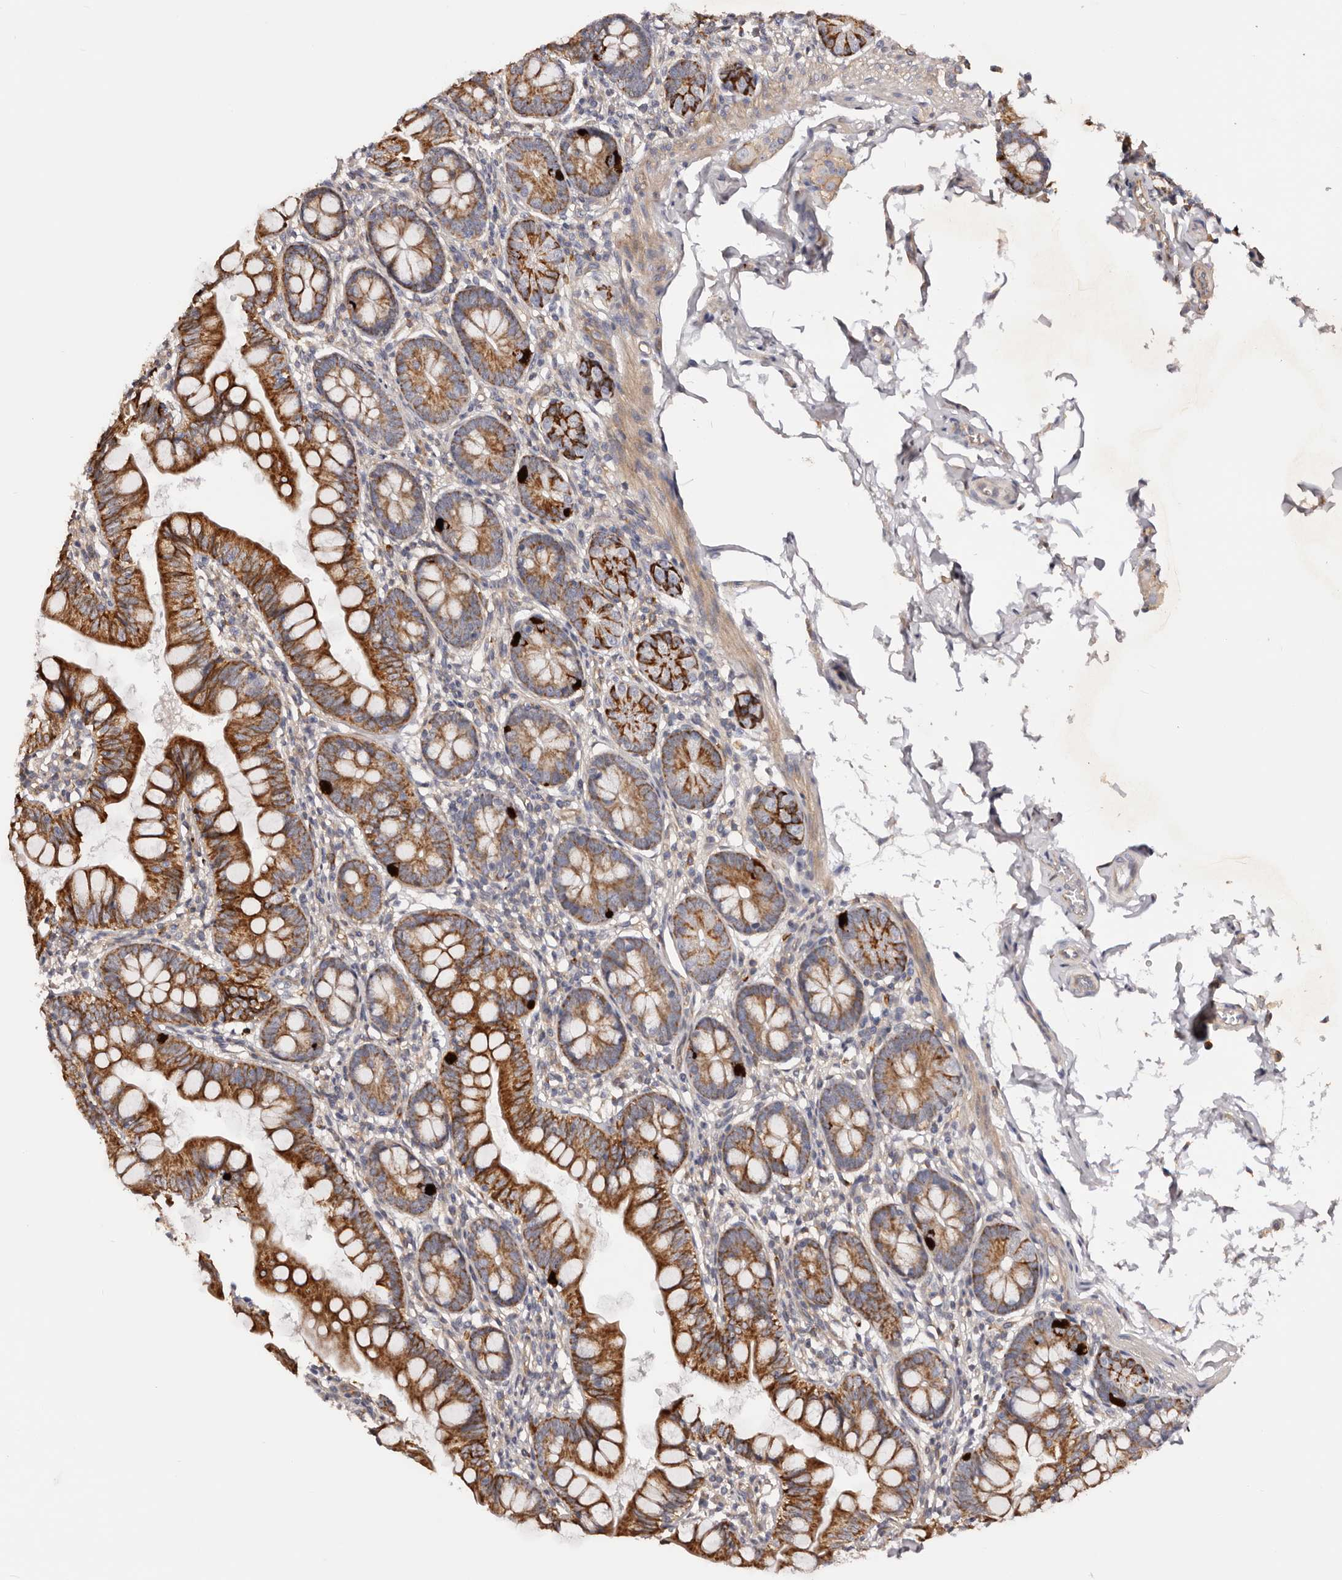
{"staining": {"intensity": "moderate", "quantity": ">75%", "location": "cytoplasmic/membranous"}, "tissue": "small intestine", "cell_type": "Glandular cells", "image_type": "normal", "snomed": [{"axis": "morphology", "description": "Normal tissue, NOS"}, {"axis": "topography", "description": "Small intestine"}], "caption": "An image of small intestine stained for a protein reveals moderate cytoplasmic/membranous brown staining in glandular cells. The staining was performed using DAB (3,3'-diaminobenzidine), with brown indicating positive protein expression. Nuclei are stained blue with hematoxylin.", "gene": "DMRT2", "patient": {"sex": "male", "age": 7}}